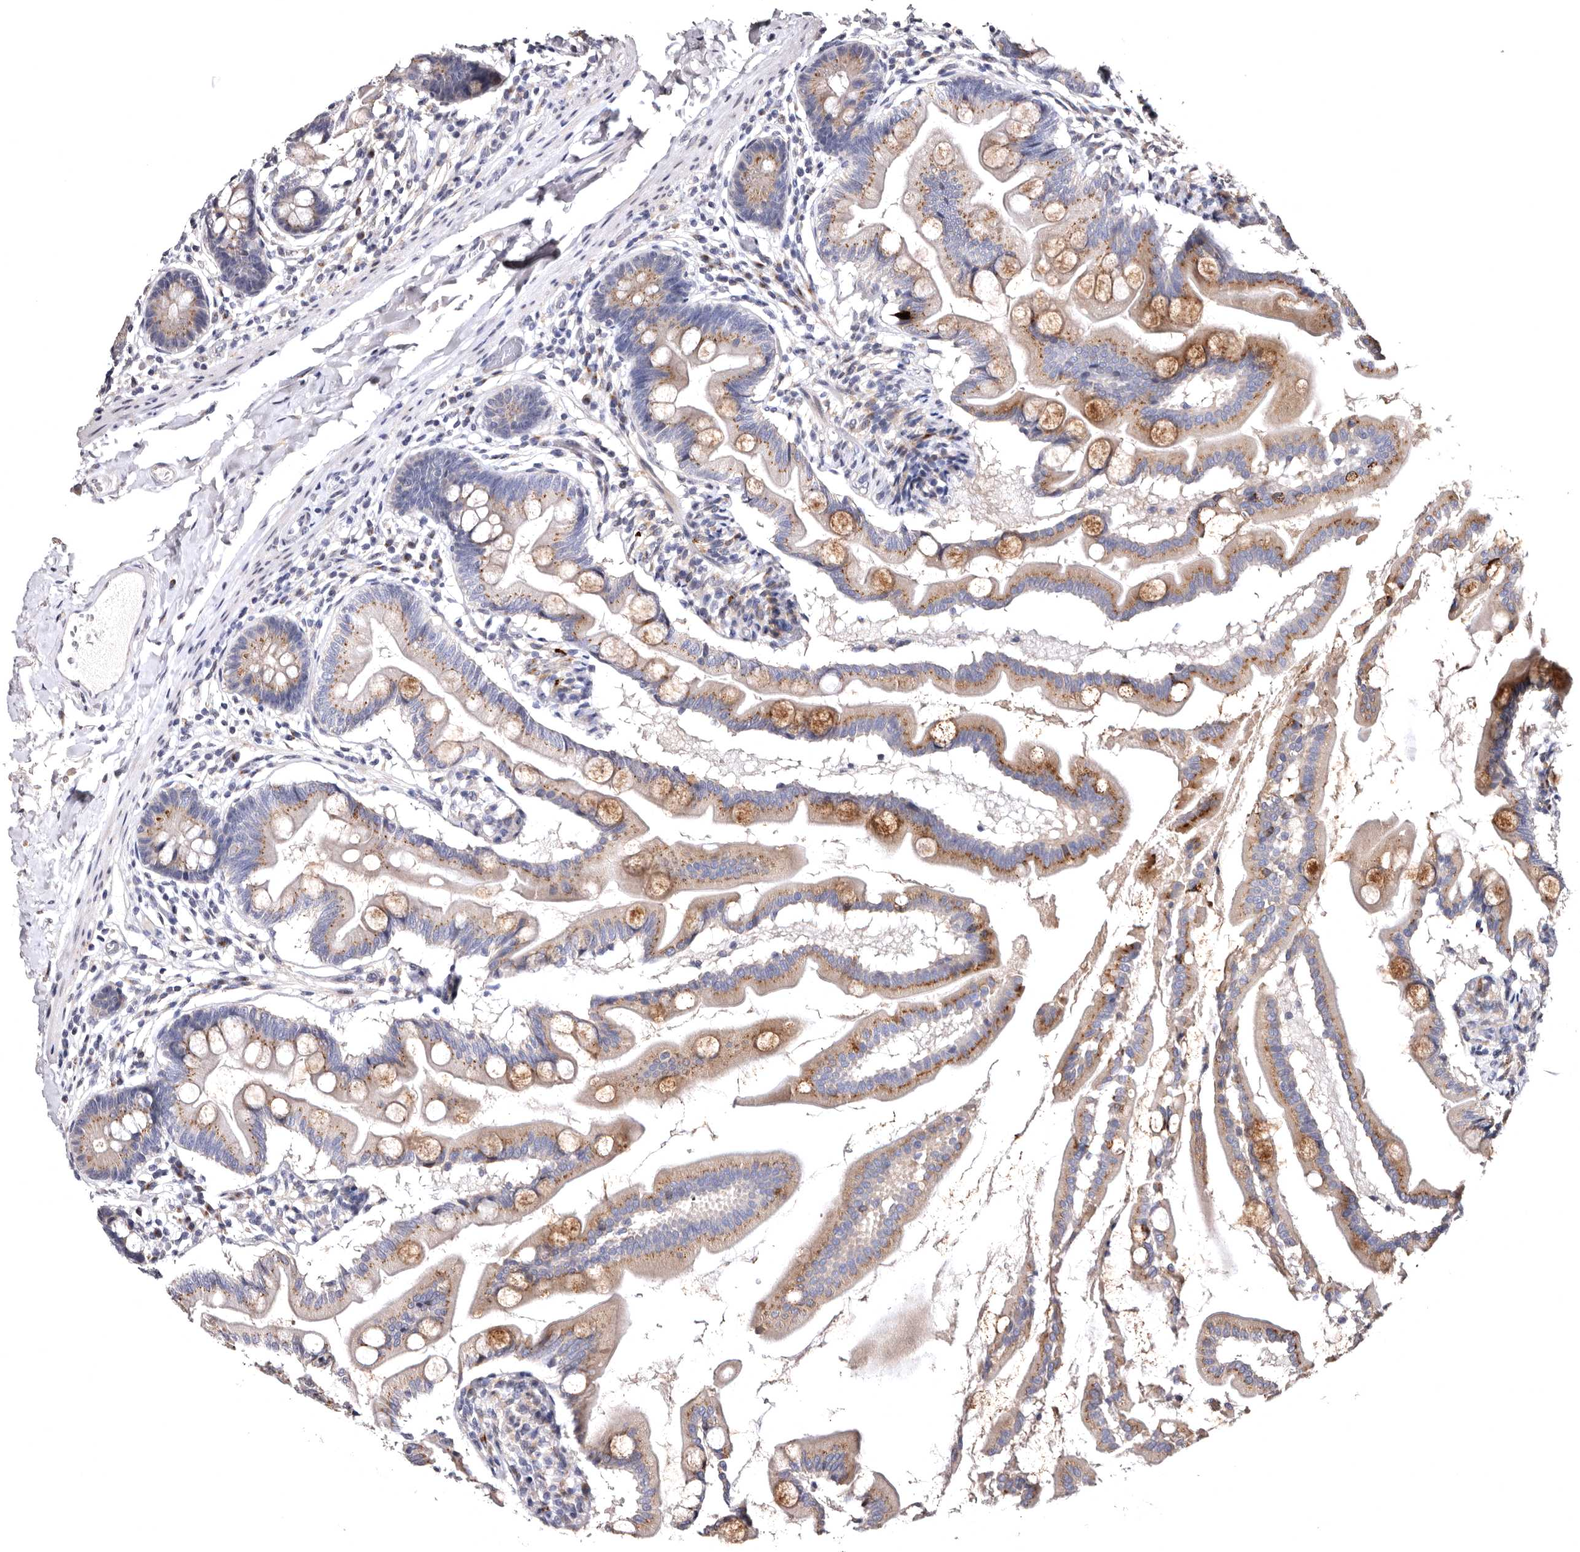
{"staining": {"intensity": "moderate", "quantity": ">75%", "location": "cytoplasmic/membranous"}, "tissue": "small intestine", "cell_type": "Glandular cells", "image_type": "normal", "snomed": [{"axis": "morphology", "description": "Normal tissue, NOS"}, {"axis": "topography", "description": "Small intestine"}], "caption": "IHC histopathology image of normal human small intestine stained for a protein (brown), which demonstrates medium levels of moderate cytoplasmic/membranous positivity in about >75% of glandular cells.", "gene": "FAM91A1", "patient": {"sex": "female", "age": 56}}